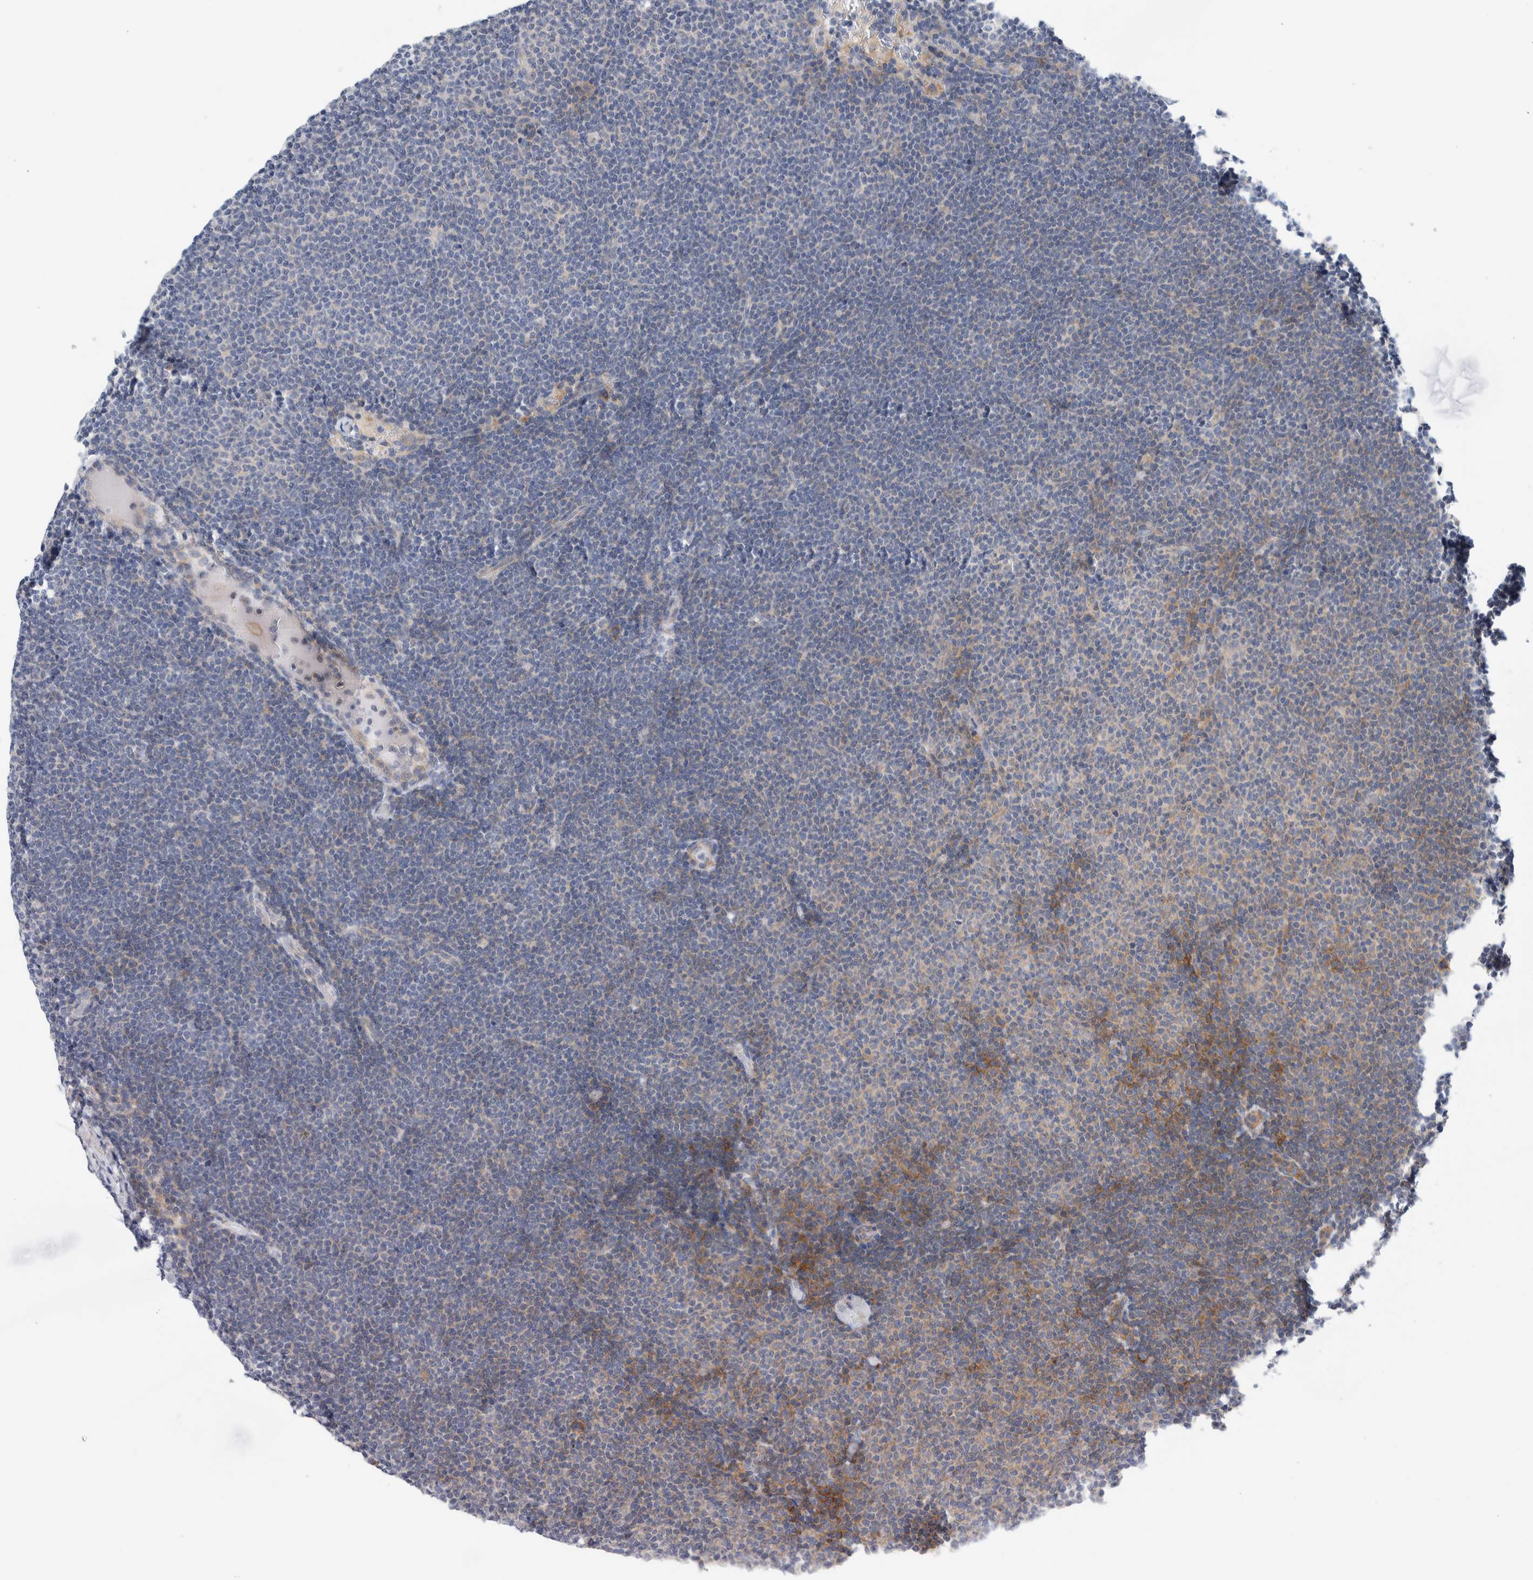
{"staining": {"intensity": "moderate", "quantity": "<25%", "location": "cytoplasmic/membranous"}, "tissue": "lymphoma", "cell_type": "Tumor cells", "image_type": "cancer", "snomed": [{"axis": "morphology", "description": "Malignant lymphoma, non-Hodgkin's type, Low grade"}, {"axis": "topography", "description": "Lymph node"}], "caption": "Moderate cytoplasmic/membranous positivity is appreciated in approximately <25% of tumor cells in lymphoma. The protein is shown in brown color, while the nuclei are stained blue.", "gene": "RACK1", "patient": {"sex": "female", "age": 53}}